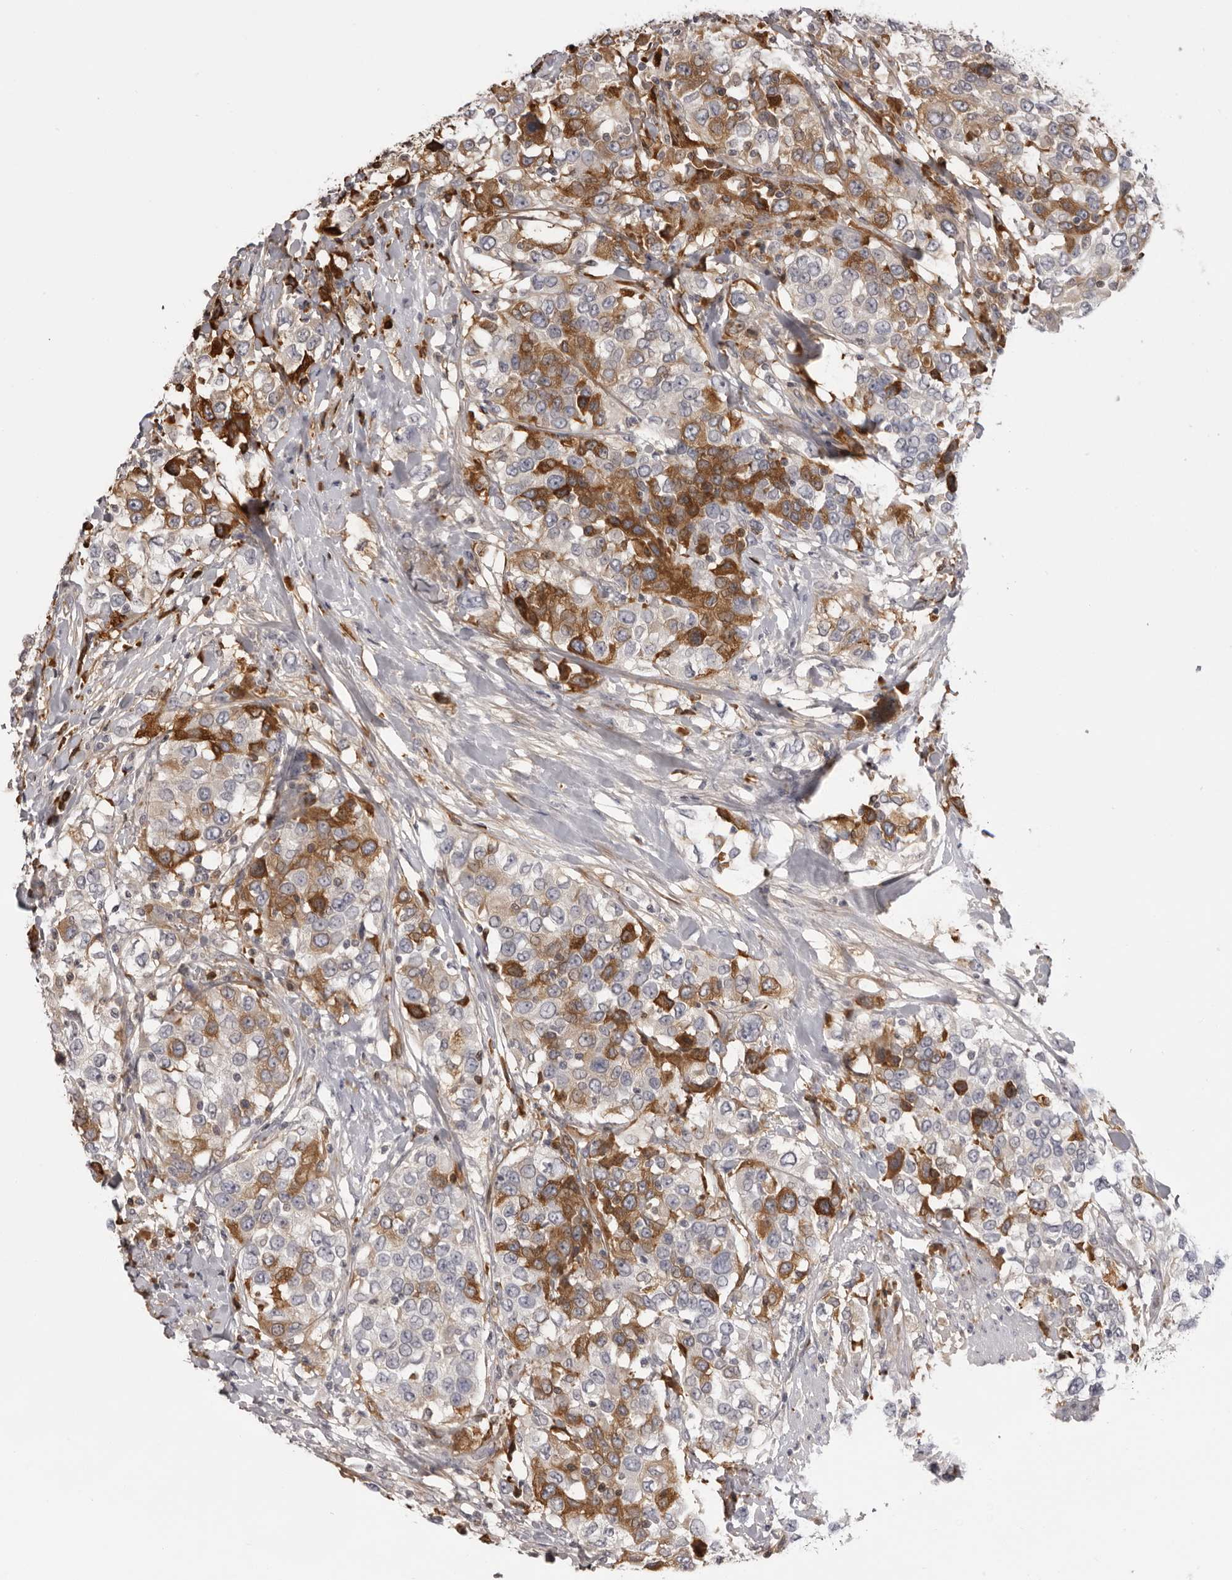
{"staining": {"intensity": "moderate", "quantity": "25%-75%", "location": "cytoplasmic/membranous"}, "tissue": "urothelial cancer", "cell_type": "Tumor cells", "image_type": "cancer", "snomed": [{"axis": "morphology", "description": "Urothelial carcinoma, High grade"}, {"axis": "topography", "description": "Urinary bladder"}], "caption": "Urothelial carcinoma (high-grade) tissue demonstrates moderate cytoplasmic/membranous staining in approximately 25%-75% of tumor cells", "gene": "PLEKHF2", "patient": {"sex": "female", "age": 80}}